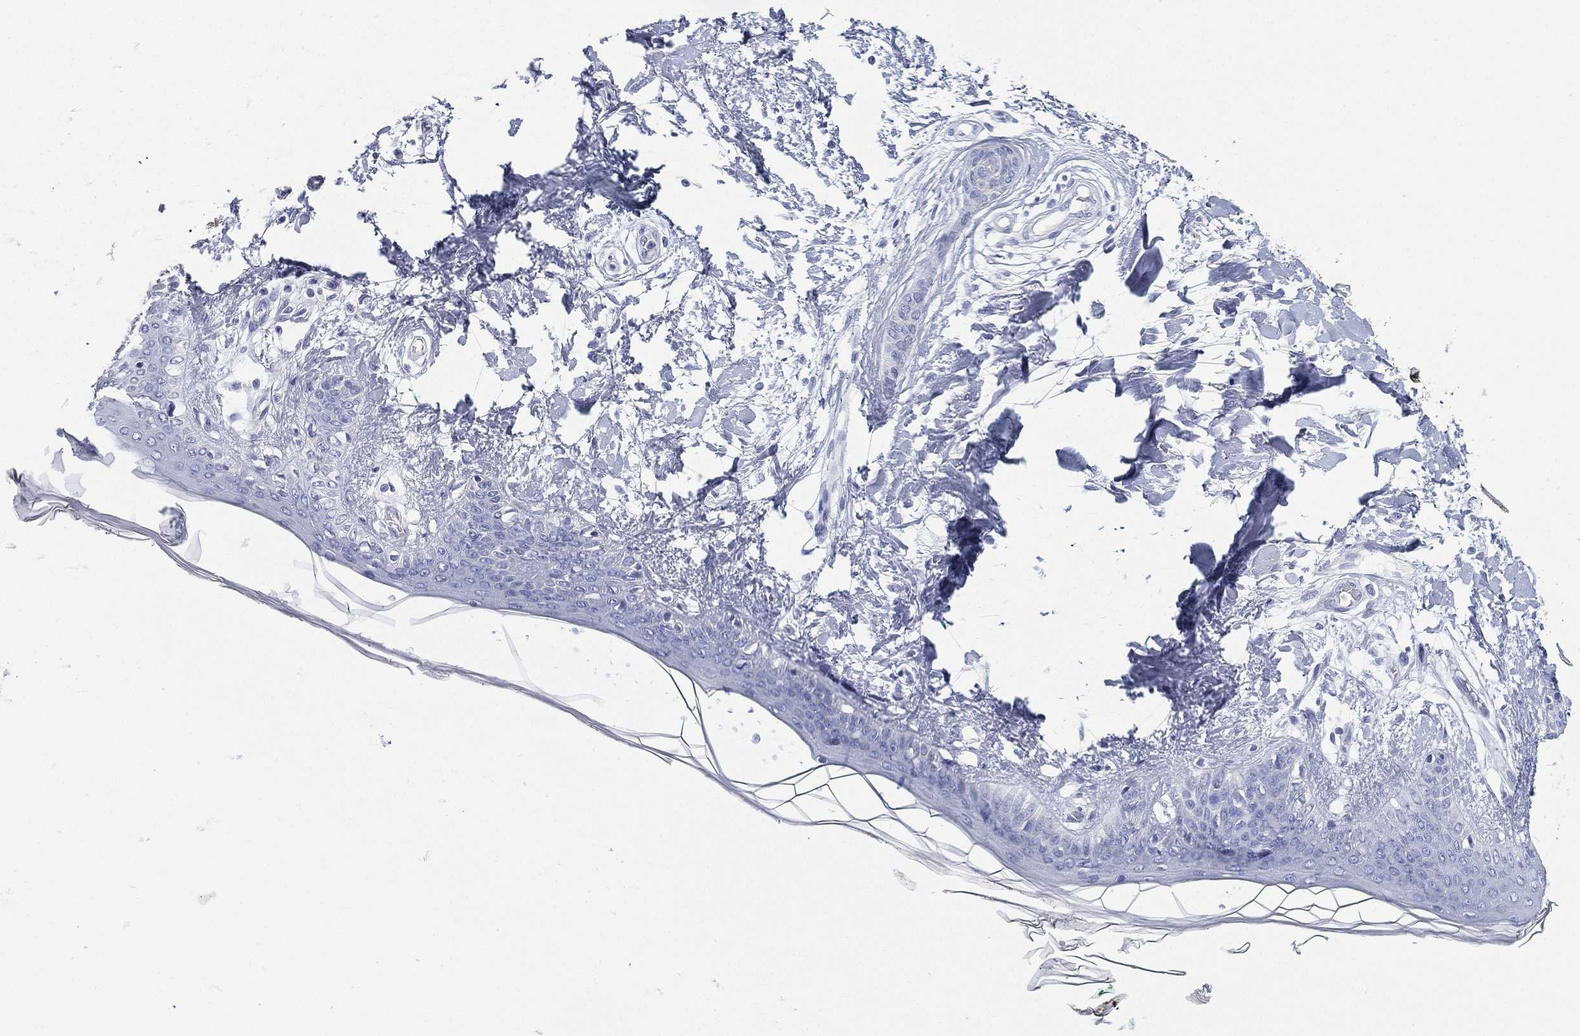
{"staining": {"intensity": "negative", "quantity": "none", "location": "none"}, "tissue": "skin", "cell_type": "Fibroblasts", "image_type": "normal", "snomed": [{"axis": "morphology", "description": "Normal tissue, NOS"}, {"axis": "morphology", "description": "Malignant melanoma, NOS"}, {"axis": "topography", "description": "Skin"}], "caption": "DAB immunohistochemical staining of normal skin exhibits no significant expression in fibroblasts. (Immunohistochemistry, brightfield microscopy, high magnification).", "gene": "GPR61", "patient": {"sex": "female", "age": 34}}